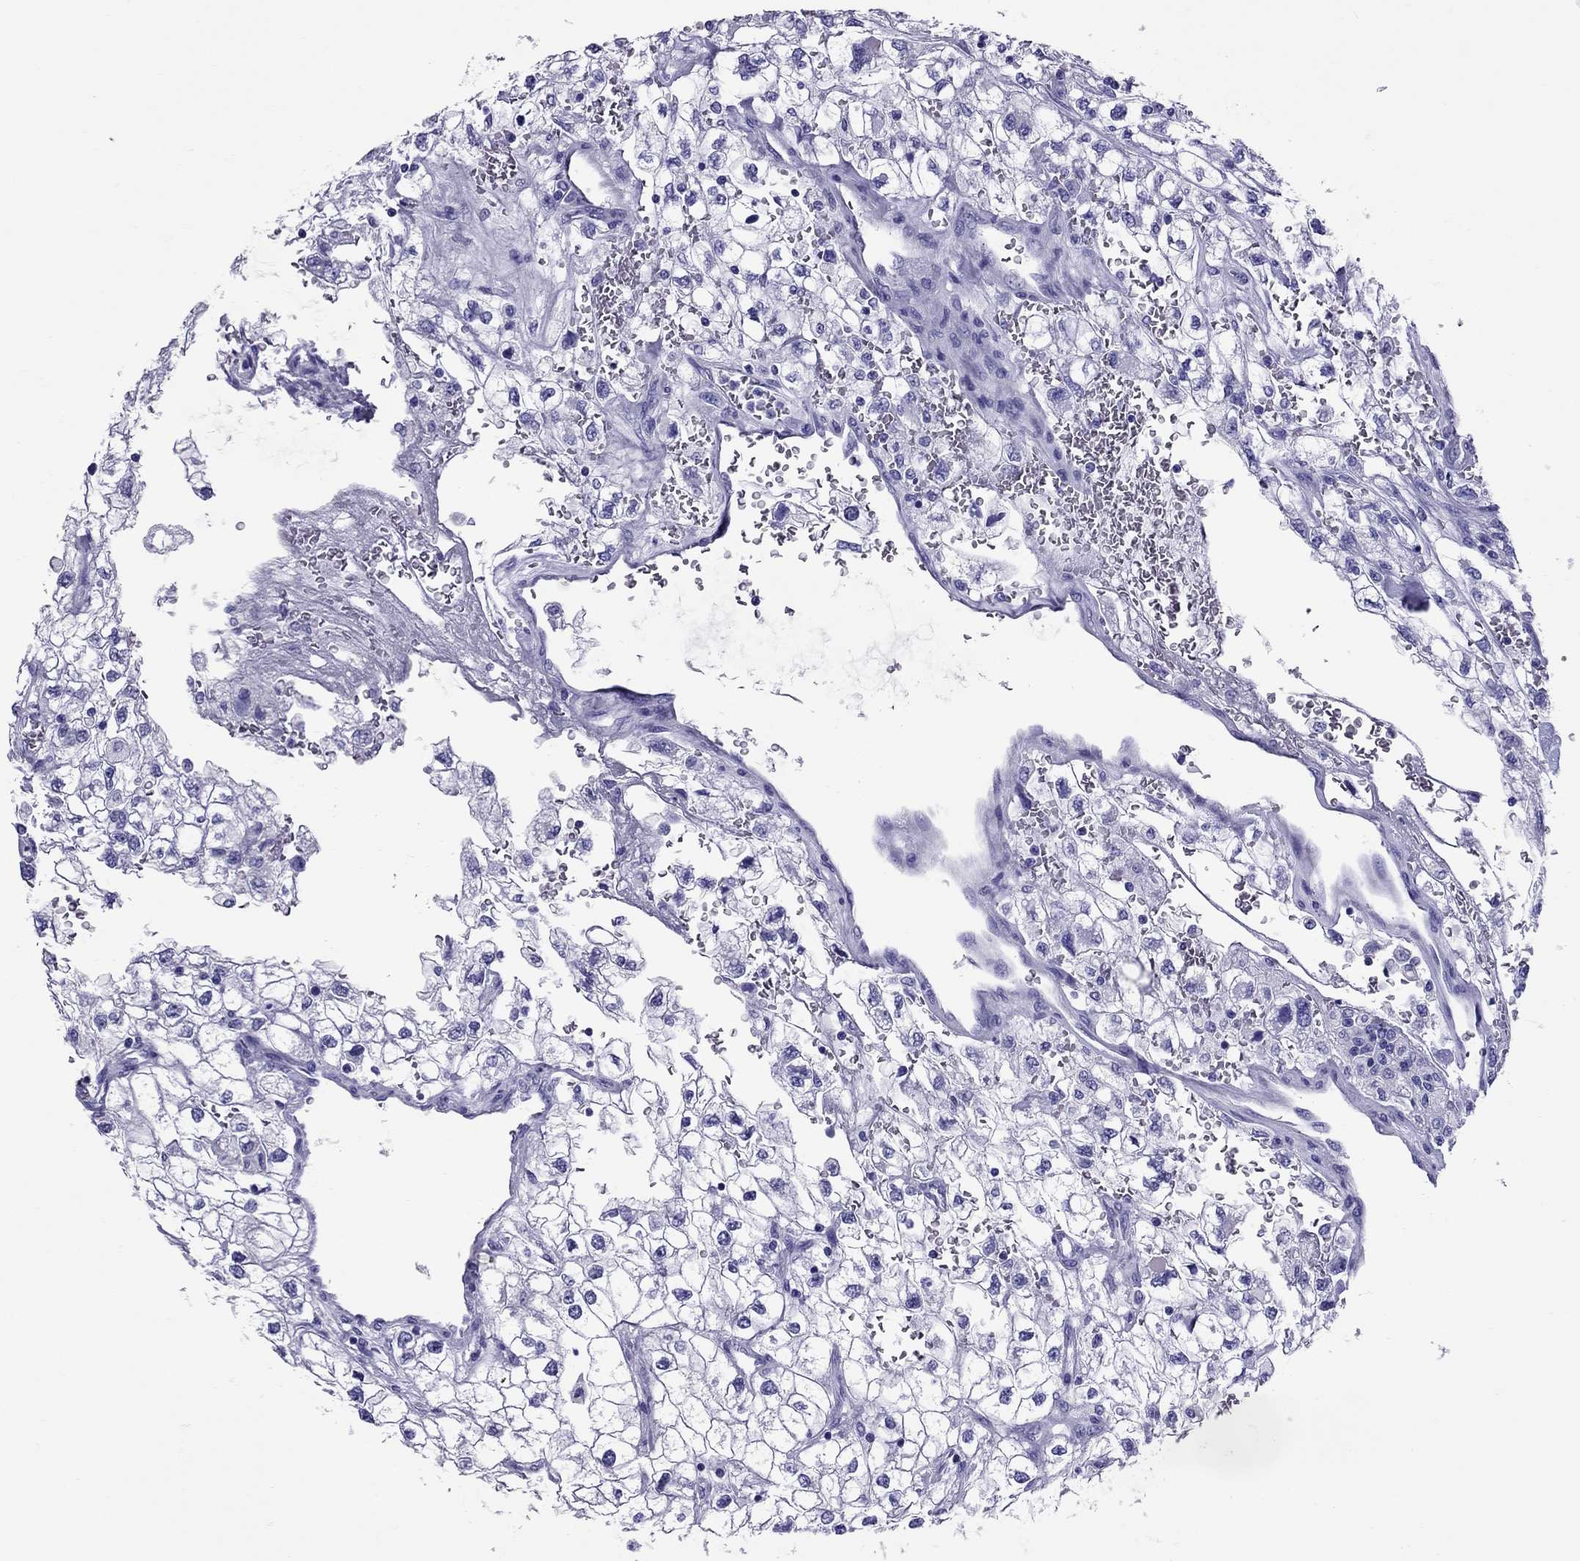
{"staining": {"intensity": "negative", "quantity": "none", "location": "none"}, "tissue": "renal cancer", "cell_type": "Tumor cells", "image_type": "cancer", "snomed": [{"axis": "morphology", "description": "Adenocarcinoma, NOS"}, {"axis": "topography", "description": "Kidney"}], "caption": "An immunohistochemistry micrograph of renal adenocarcinoma is shown. There is no staining in tumor cells of renal adenocarcinoma.", "gene": "AVPR1B", "patient": {"sex": "male", "age": 59}}